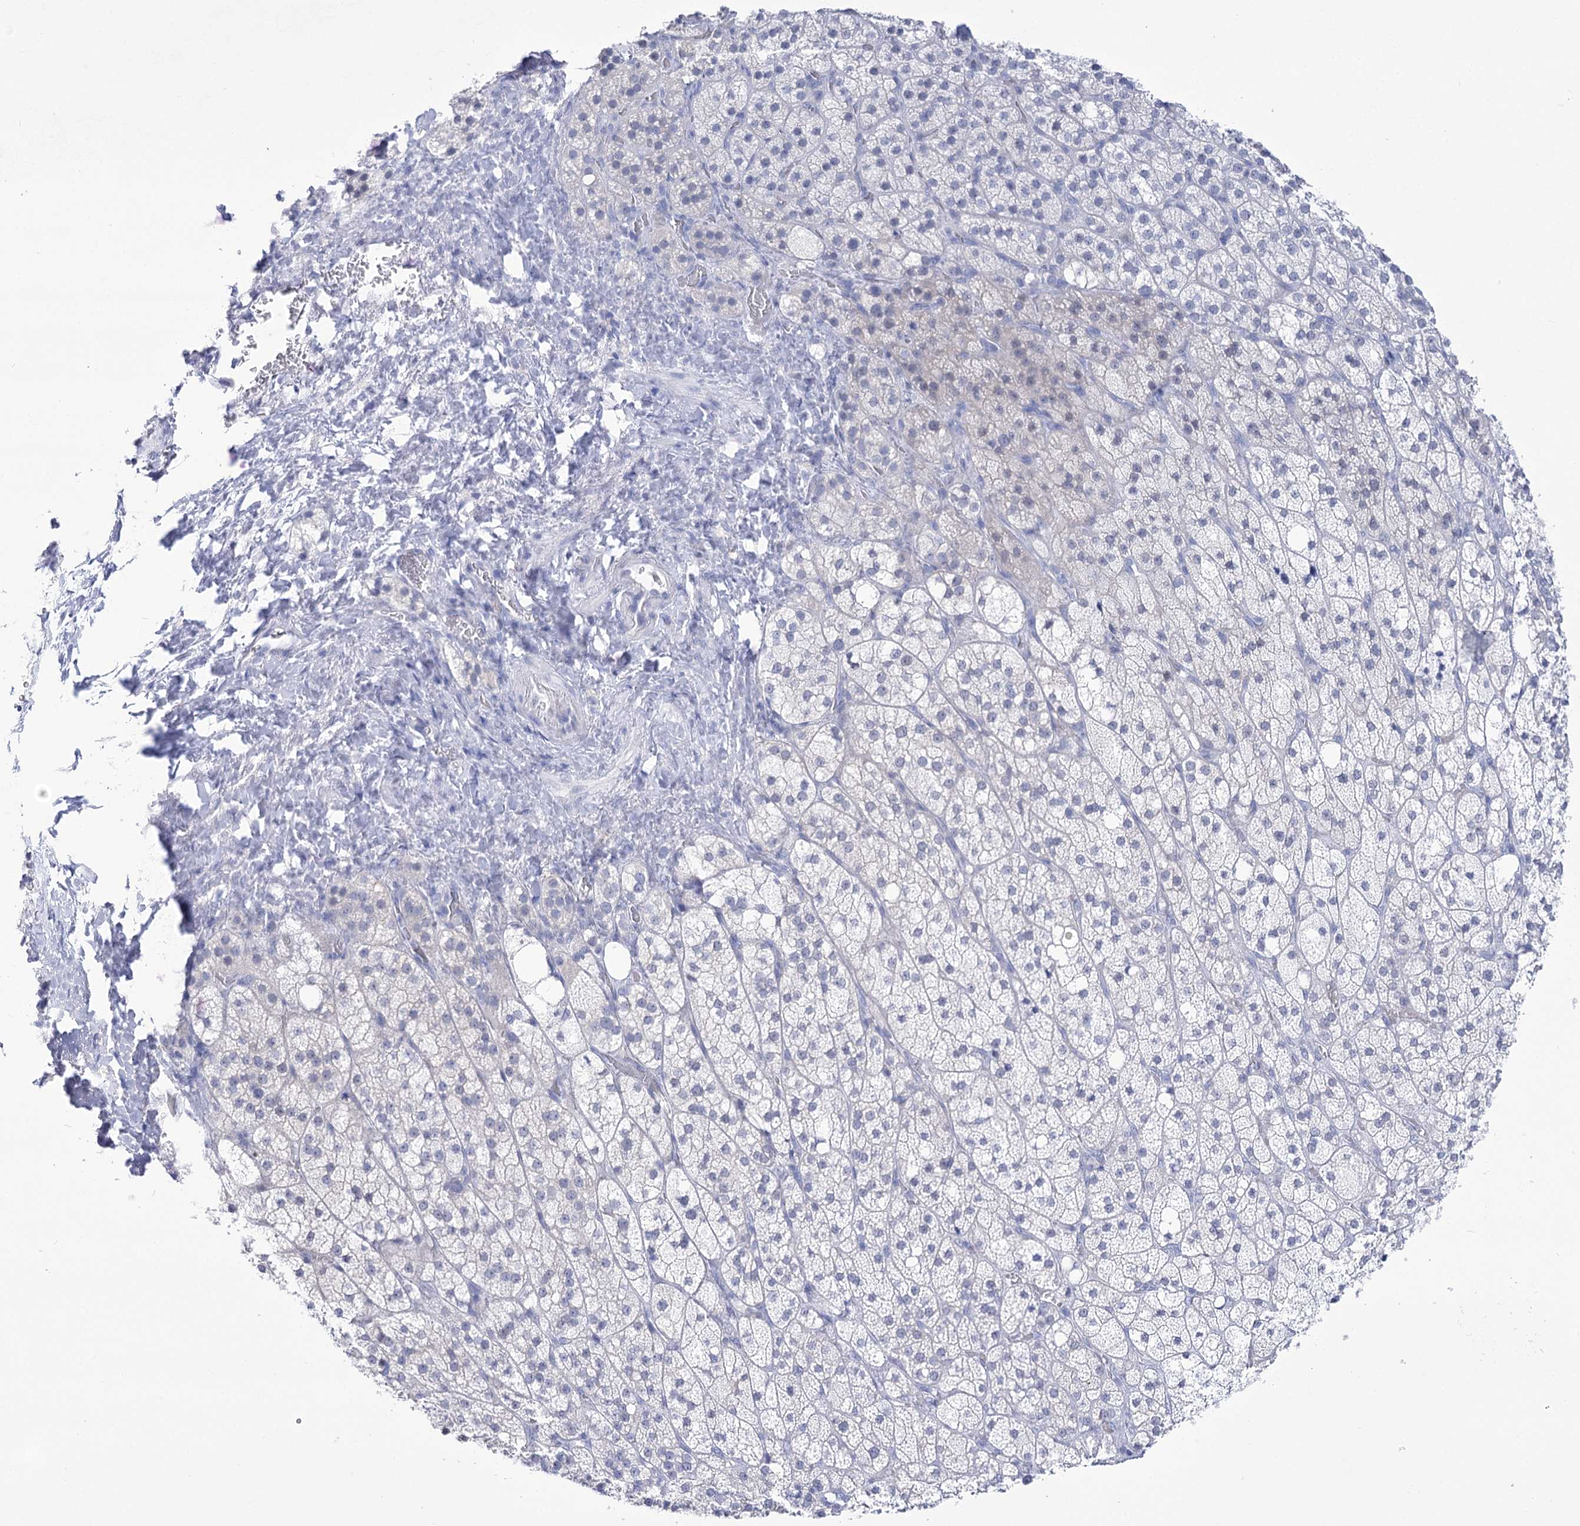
{"staining": {"intensity": "negative", "quantity": "none", "location": "none"}, "tissue": "adrenal gland", "cell_type": "Glandular cells", "image_type": "normal", "snomed": [{"axis": "morphology", "description": "Normal tissue, NOS"}, {"axis": "topography", "description": "Adrenal gland"}], "caption": "This is an immunohistochemistry (IHC) image of unremarkable adrenal gland. There is no expression in glandular cells.", "gene": "UBA6", "patient": {"sex": "male", "age": 61}}